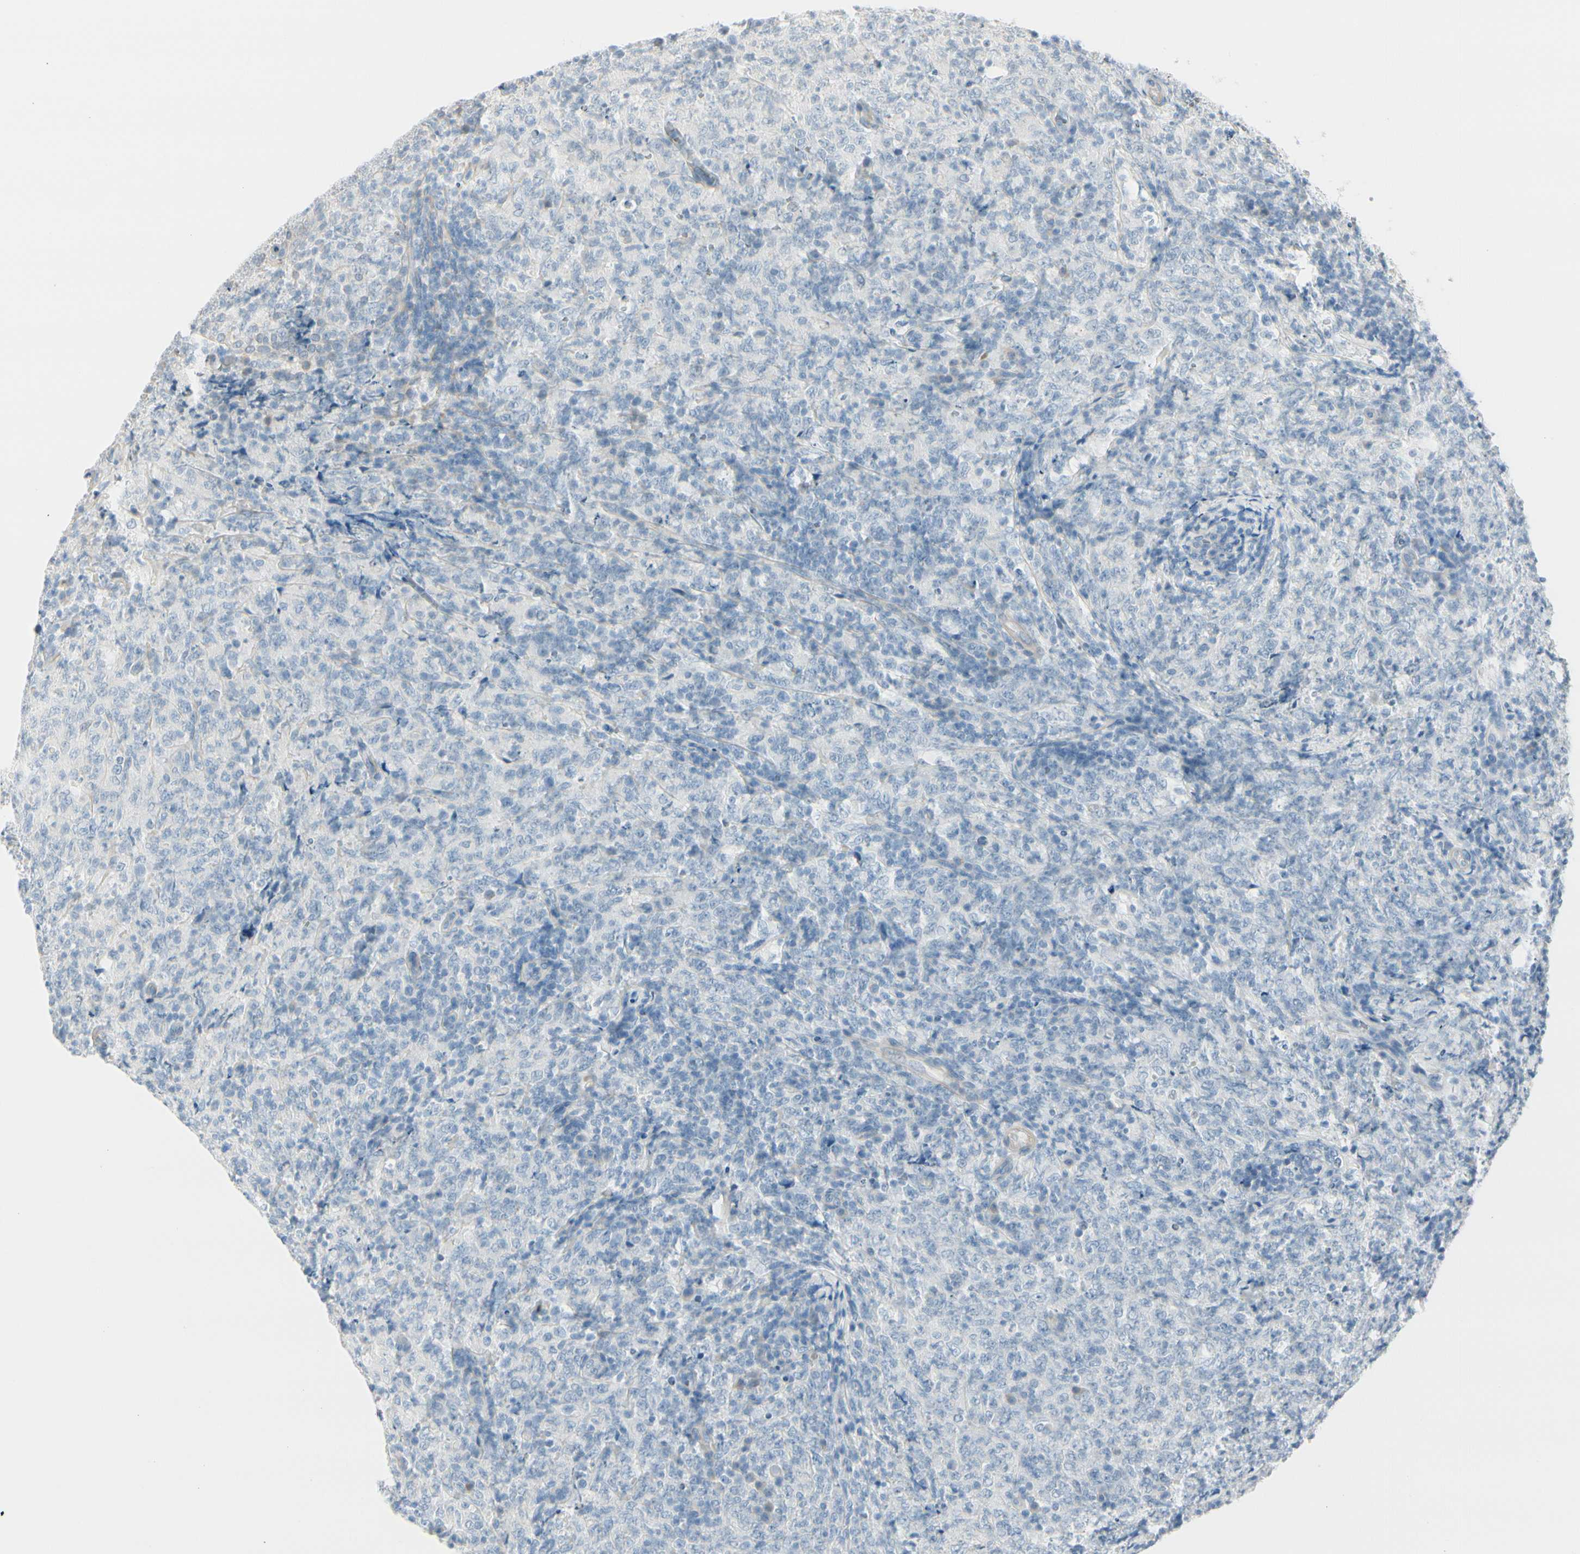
{"staining": {"intensity": "negative", "quantity": "none", "location": "none"}, "tissue": "lymphoma", "cell_type": "Tumor cells", "image_type": "cancer", "snomed": [{"axis": "morphology", "description": "Malignant lymphoma, non-Hodgkin's type, High grade"}, {"axis": "topography", "description": "Tonsil"}], "caption": "Lymphoma stained for a protein using immunohistochemistry shows no positivity tumor cells.", "gene": "CDHR5", "patient": {"sex": "female", "age": 36}}